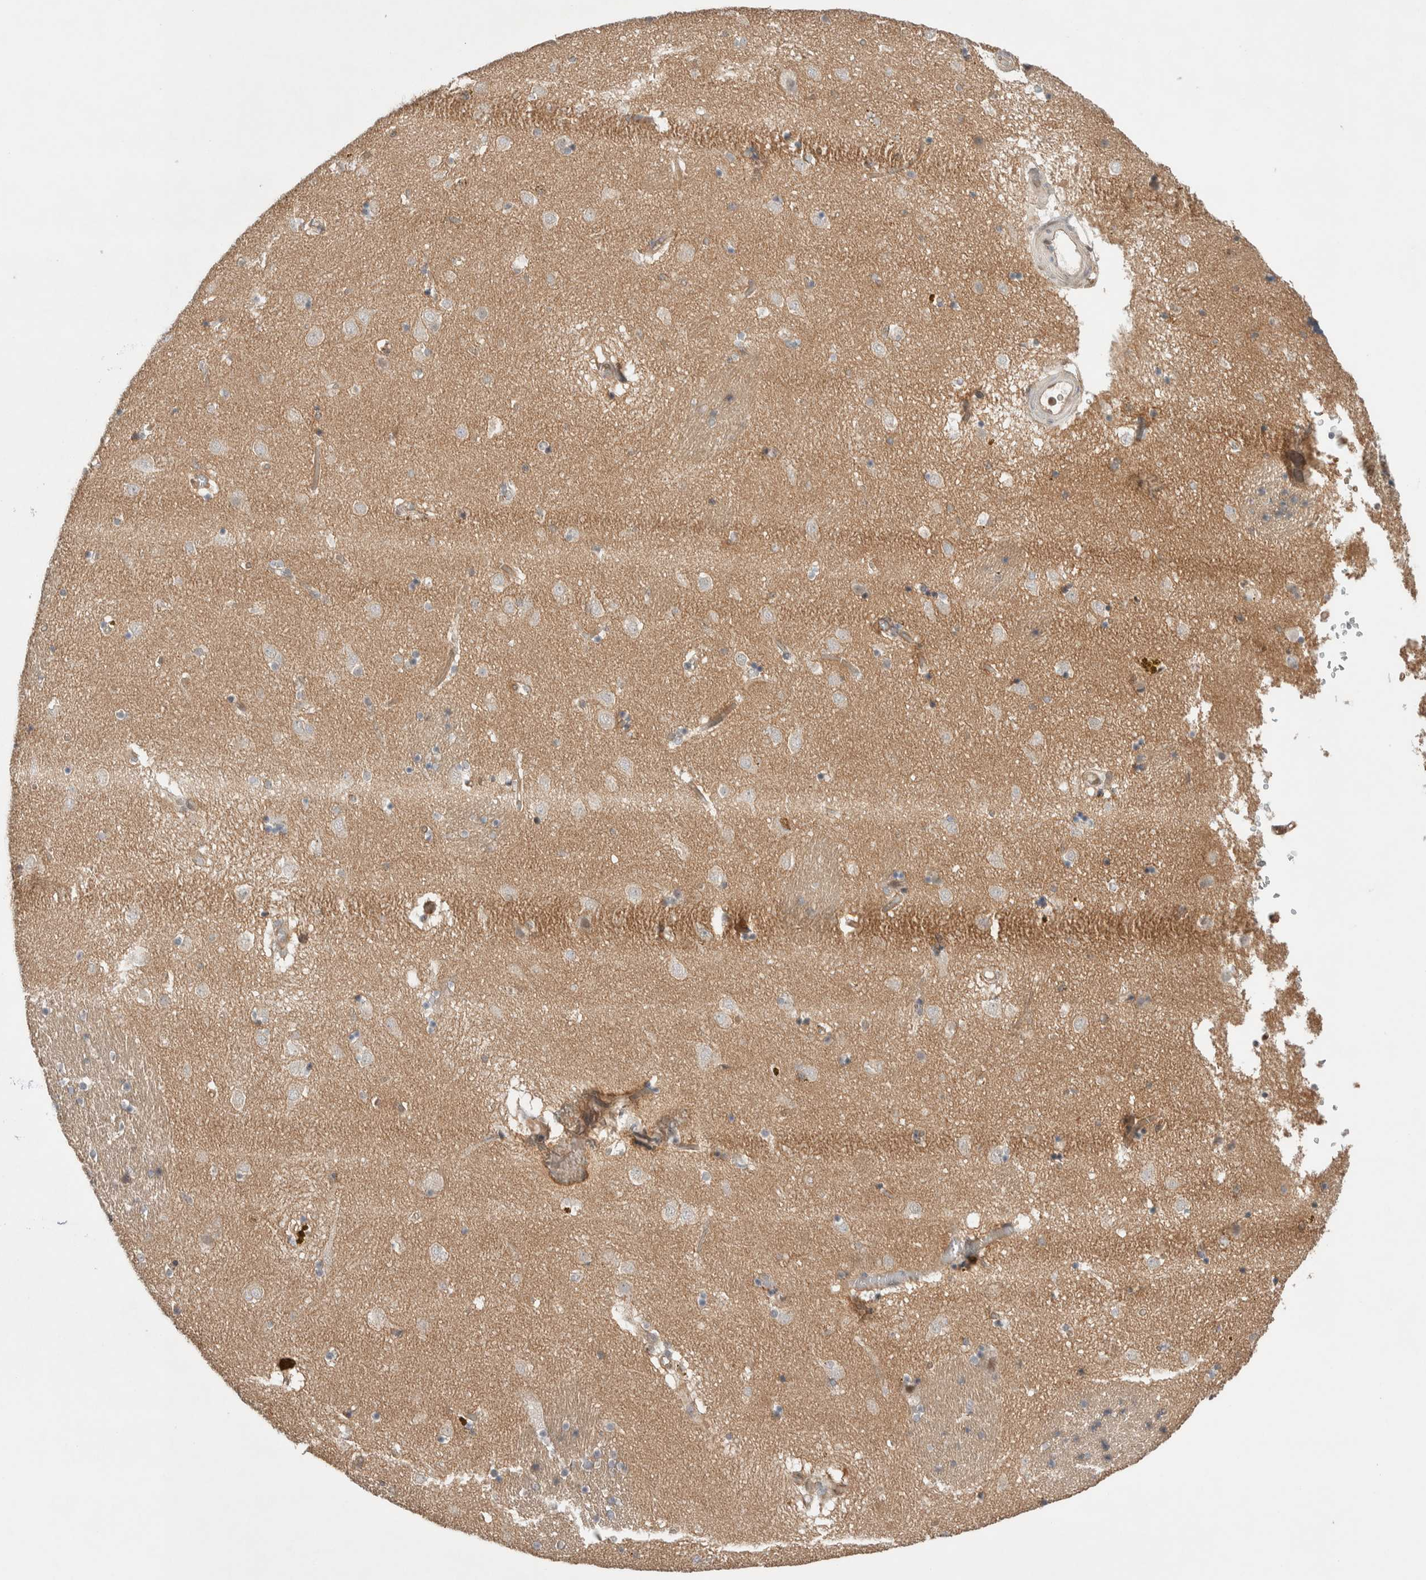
{"staining": {"intensity": "weak", "quantity": "<25%", "location": "cytoplasmic/membranous"}, "tissue": "caudate", "cell_type": "Glial cells", "image_type": "normal", "snomed": [{"axis": "morphology", "description": "Normal tissue, NOS"}, {"axis": "topography", "description": "Lateral ventricle wall"}], "caption": "Protein analysis of unremarkable caudate demonstrates no significant expression in glial cells.", "gene": "DEPTOR", "patient": {"sex": "male", "age": 70}}